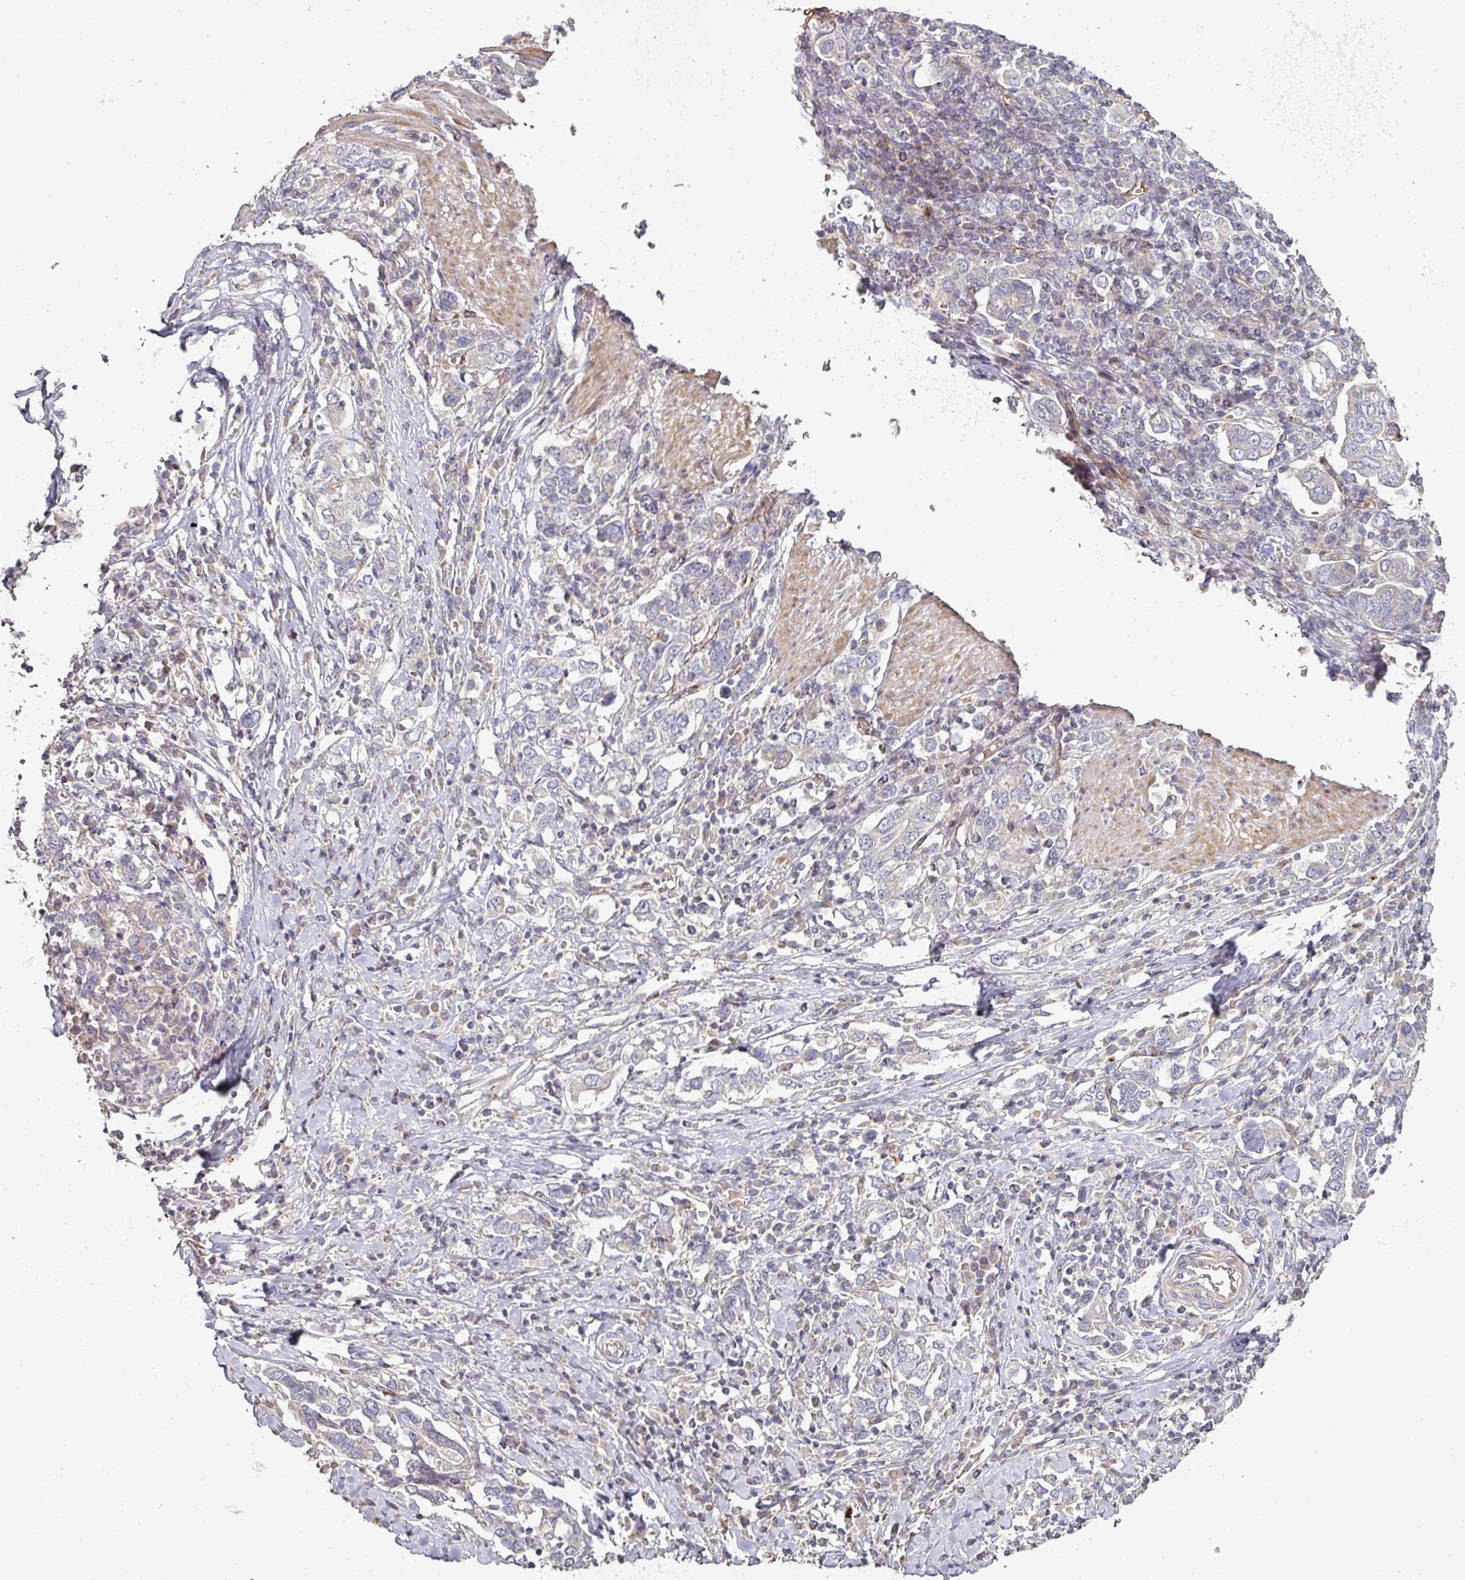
{"staining": {"intensity": "negative", "quantity": "none", "location": "none"}, "tissue": "stomach cancer", "cell_type": "Tumor cells", "image_type": "cancer", "snomed": [{"axis": "morphology", "description": "Adenocarcinoma, NOS"}, {"axis": "topography", "description": "Stomach, upper"}, {"axis": "topography", "description": "Stomach"}], "caption": "IHC histopathology image of neoplastic tissue: adenocarcinoma (stomach) stained with DAB shows no significant protein positivity in tumor cells.", "gene": "RPL23A", "patient": {"sex": "male", "age": 62}}